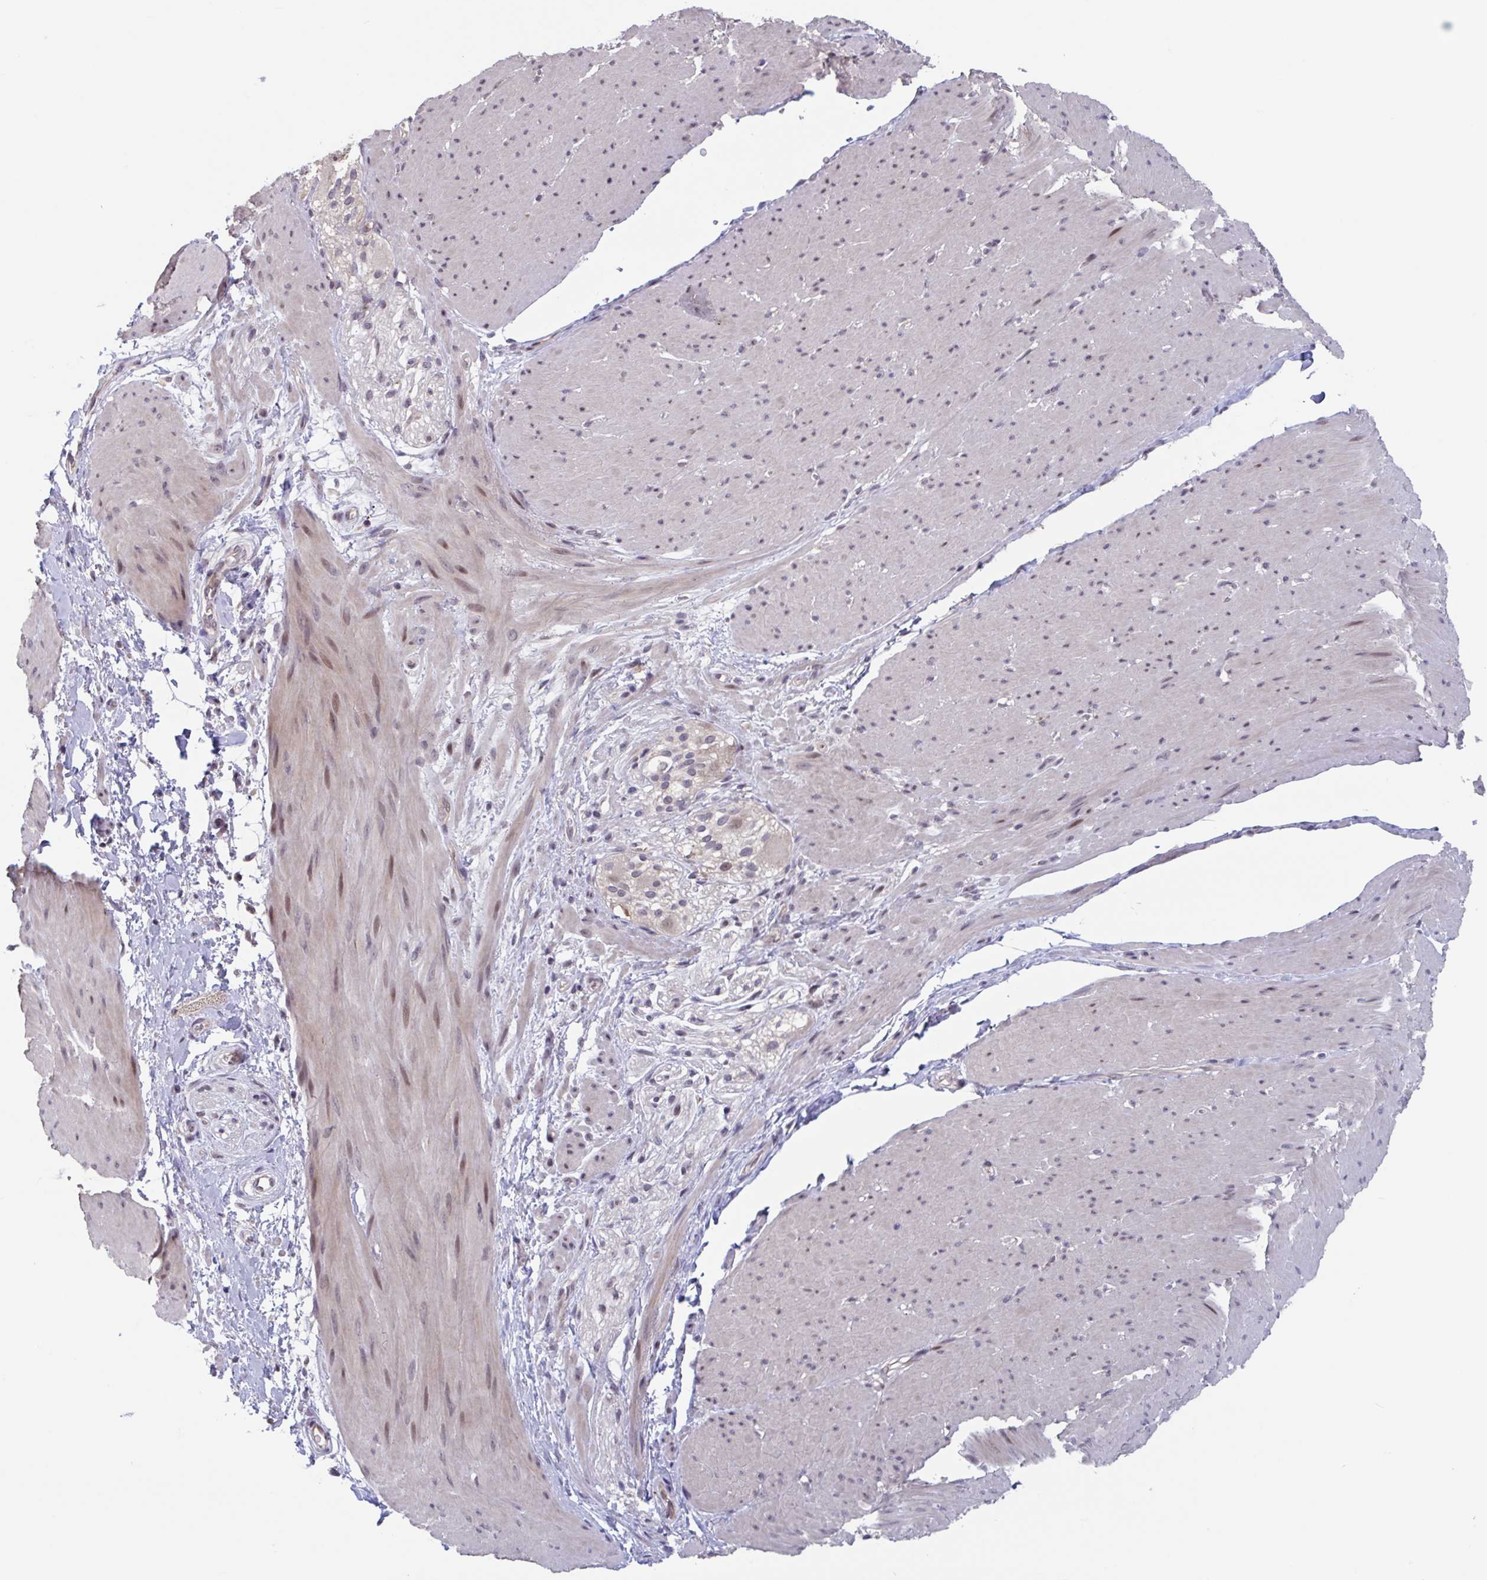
{"staining": {"intensity": "moderate", "quantity": "<25%", "location": "nuclear"}, "tissue": "smooth muscle", "cell_type": "Smooth muscle cells", "image_type": "normal", "snomed": [{"axis": "morphology", "description": "Normal tissue, NOS"}, {"axis": "topography", "description": "Smooth muscle"}, {"axis": "topography", "description": "Rectum"}], "caption": "Smooth muscle cells demonstrate low levels of moderate nuclear expression in about <25% of cells in benign human smooth muscle. (Brightfield microscopy of DAB IHC at high magnification).", "gene": "RIOK1", "patient": {"sex": "male", "age": 53}}